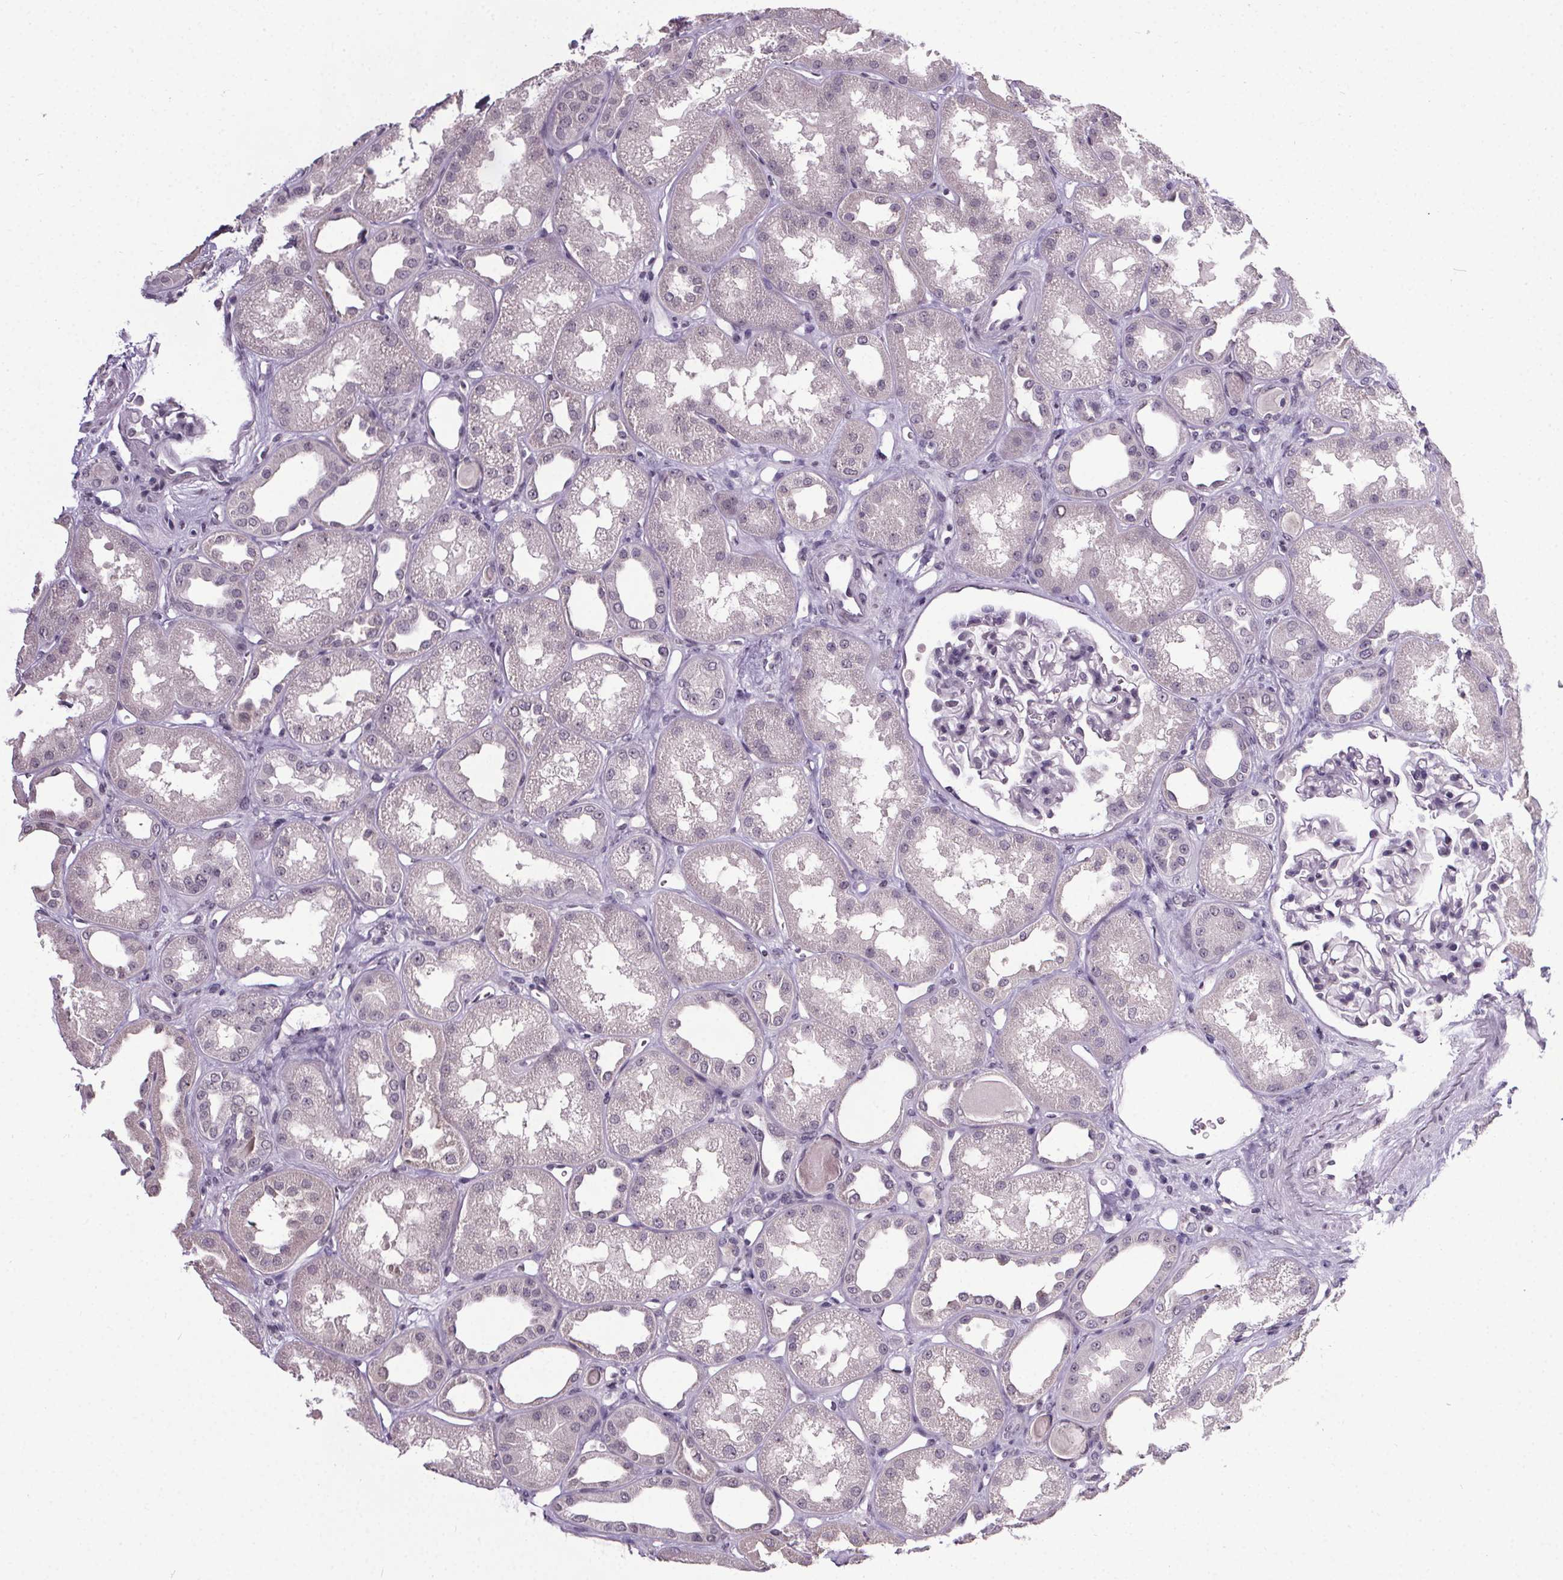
{"staining": {"intensity": "negative", "quantity": "none", "location": "none"}, "tissue": "kidney", "cell_type": "Cells in glomeruli", "image_type": "normal", "snomed": [{"axis": "morphology", "description": "Normal tissue, NOS"}, {"axis": "topography", "description": "Kidney"}], "caption": "High power microscopy image of an immunohistochemistry histopathology image of normal kidney, revealing no significant expression in cells in glomeruli.", "gene": "NKX6", "patient": {"sex": "male", "age": 61}}